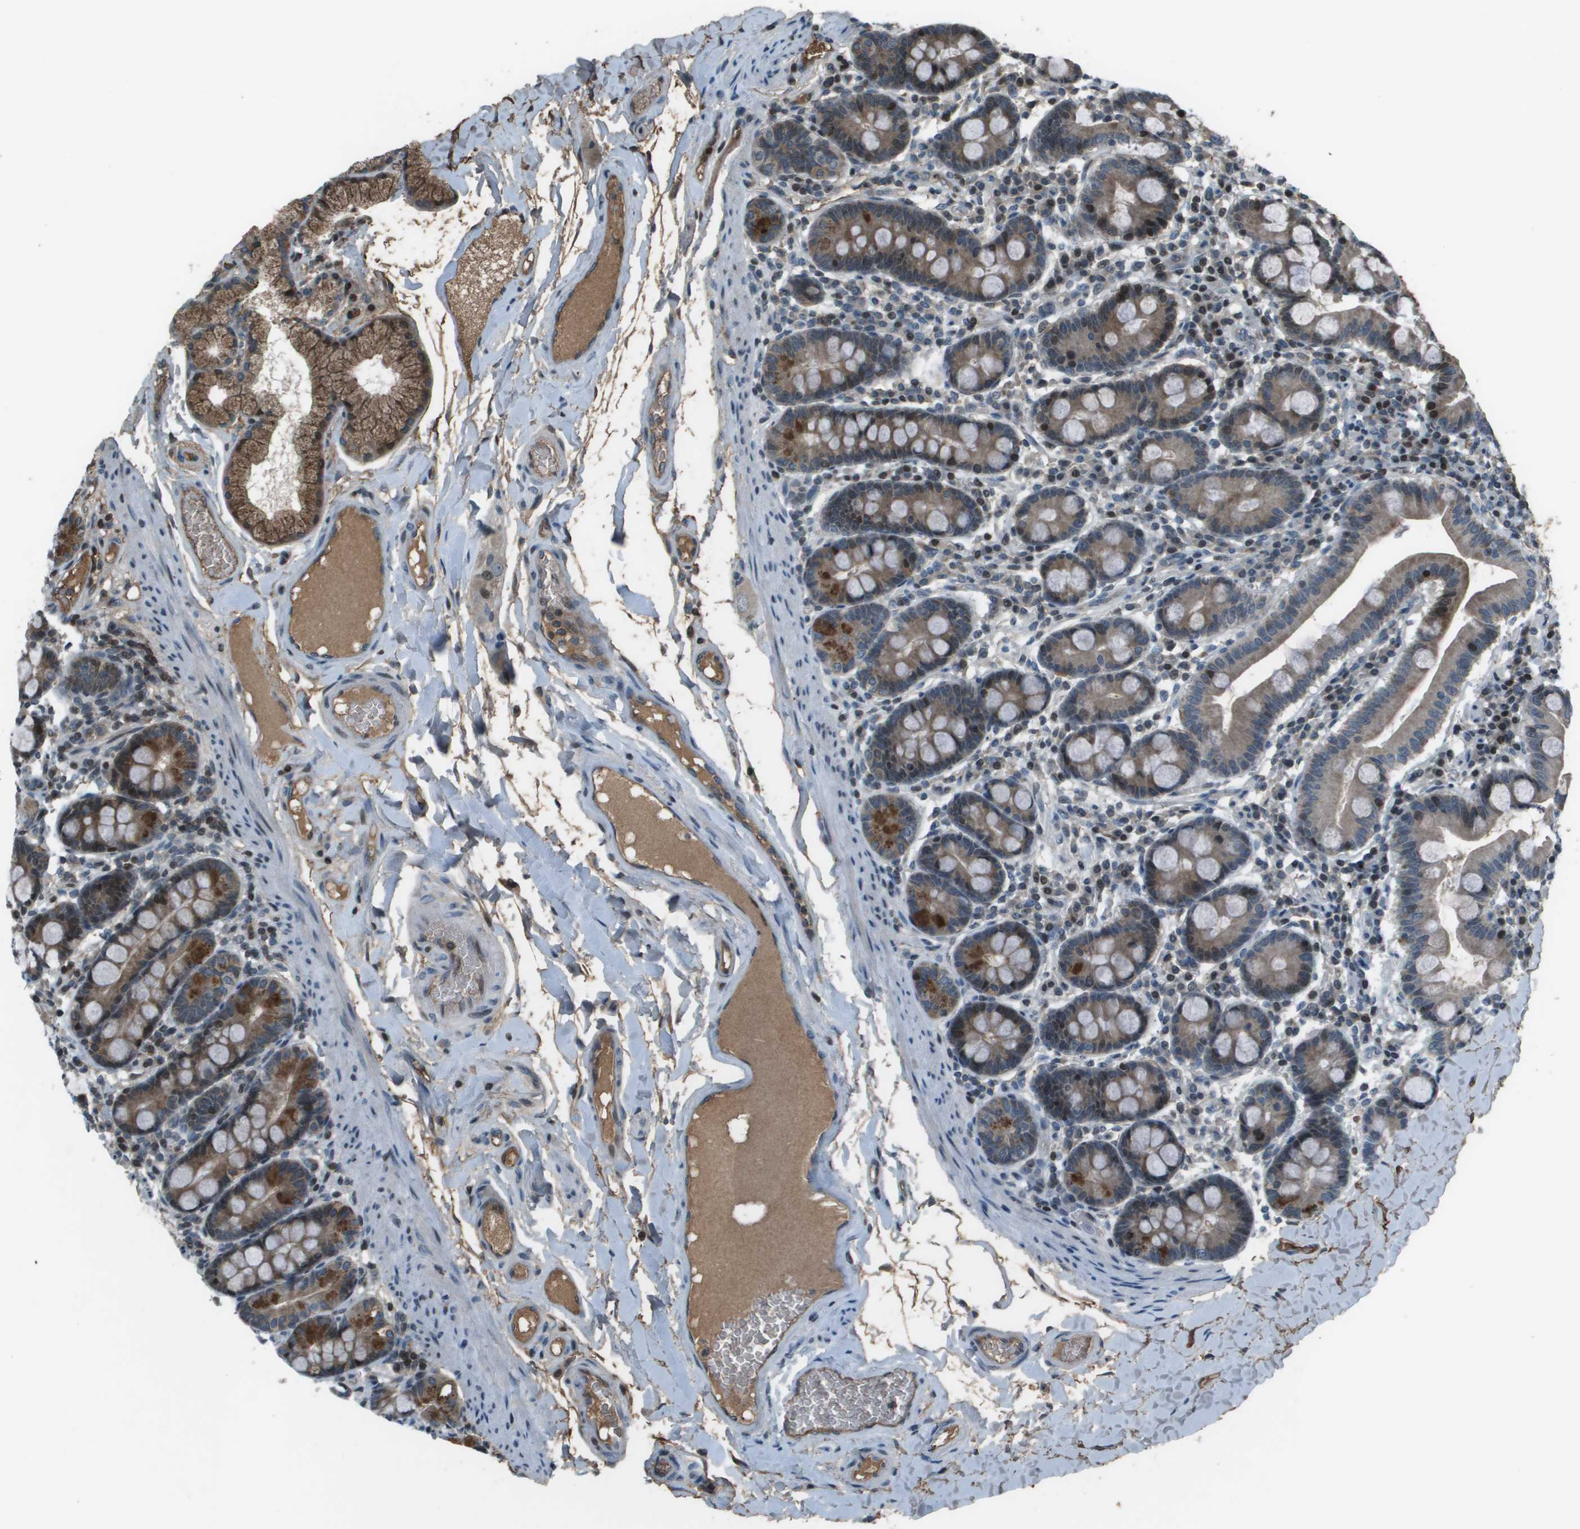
{"staining": {"intensity": "weak", "quantity": ">75%", "location": "cytoplasmic/membranous"}, "tissue": "duodenum", "cell_type": "Glandular cells", "image_type": "normal", "snomed": [{"axis": "morphology", "description": "Normal tissue, NOS"}, {"axis": "topography", "description": "Duodenum"}], "caption": "A brown stain highlights weak cytoplasmic/membranous expression of a protein in glandular cells of unremarkable duodenum. (DAB IHC, brown staining for protein, blue staining for nuclei).", "gene": "CXCL12", "patient": {"sex": "male", "age": 50}}